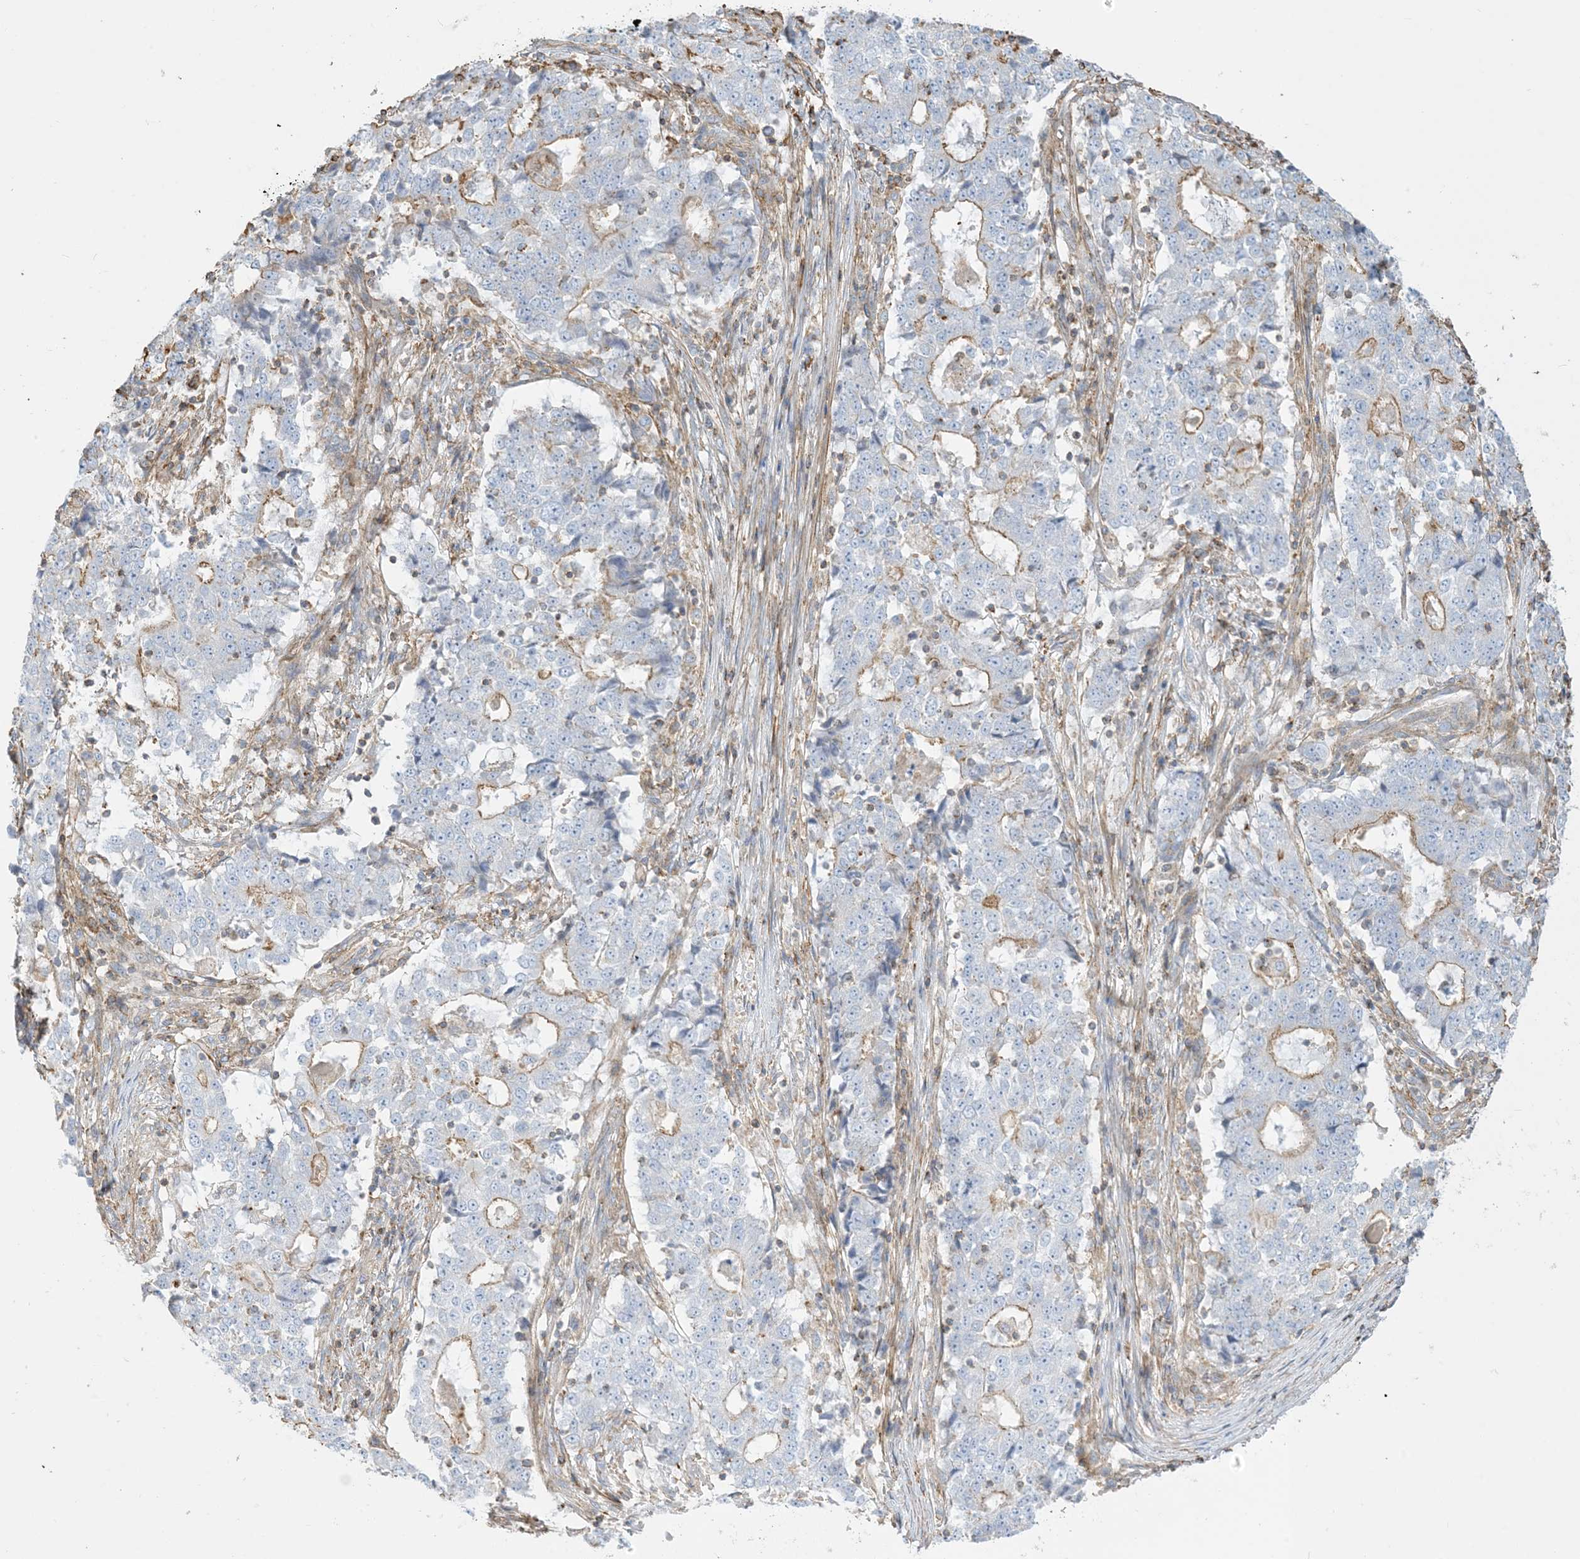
{"staining": {"intensity": "weak", "quantity": "<25%", "location": "cytoplasmic/membranous"}, "tissue": "stomach cancer", "cell_type": "Tumor cells", "image_type": "cancer", "snomed": [{"axis": "morphology", "description": "Adenocarcinoma, NOS"}, {"axis": "topography", "description": "Stomach"}], "caption": "Histopathology image shows no protein positivity in tumor cells of stomach cancer (adenocarcinoma) tissue.", "gene": "GTF3C2", "patient": {"sex": "male", "age": 59}}